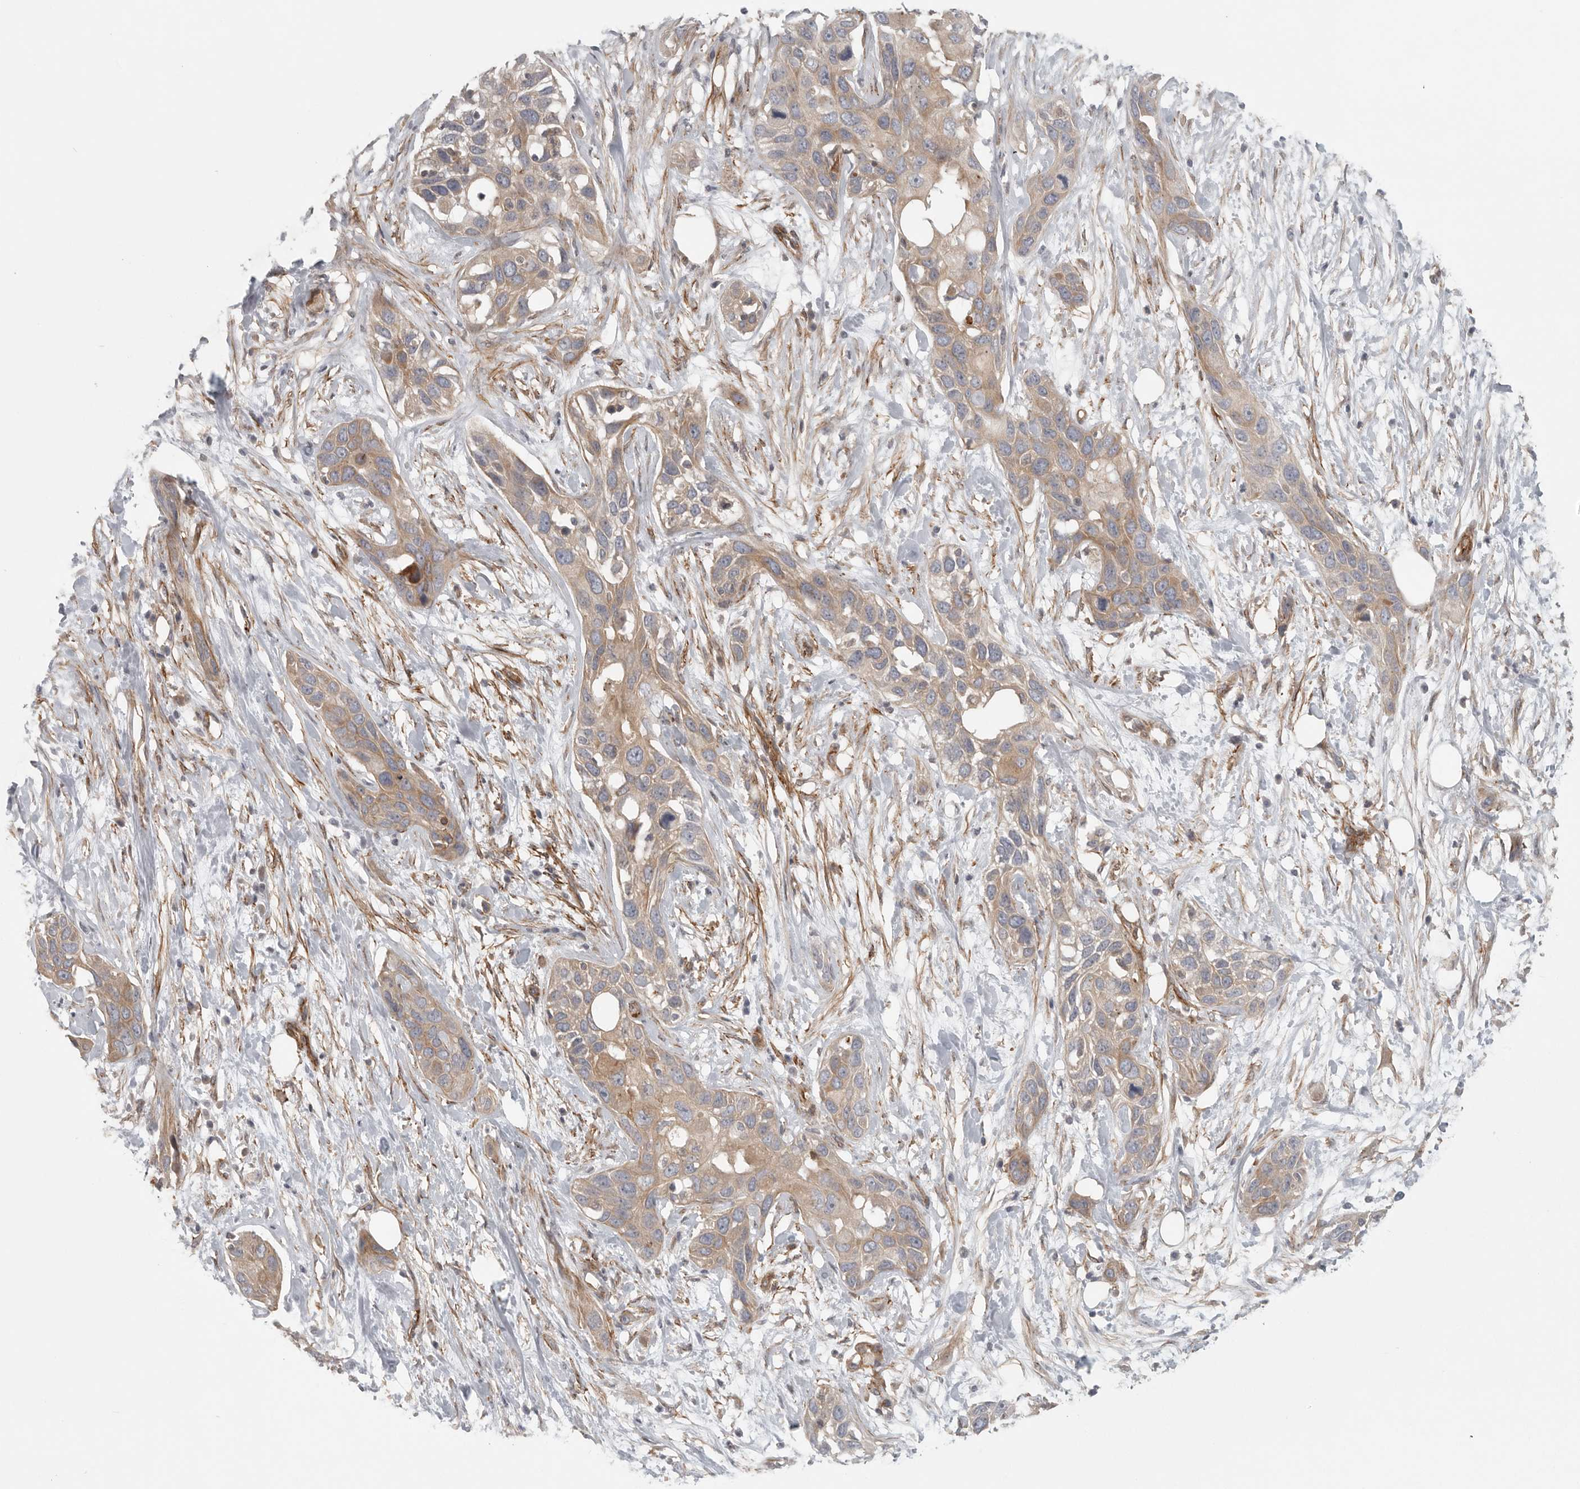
{"staining": {"intensity": "weak", "quantity": ">75%", "location": "cytoplasmic/membranous"}, "tissue": "pancreatic cancer", "cell_type": "Tumor cells", "image_type": "cancer", "snomed": [{"axis": "morphology", "description": "Adenocarcinoma, NOS"}, {"axis": "topography", "description": "Pancreas"}], "caption": "This is a histology image of immunohistochemistry staining of pancreatic cancer, which shows weak expression in the cytoplasmic/membranous of tumor cells.", "gene": "LONRF1", "patient": {"sex": "female", "age": 60}}